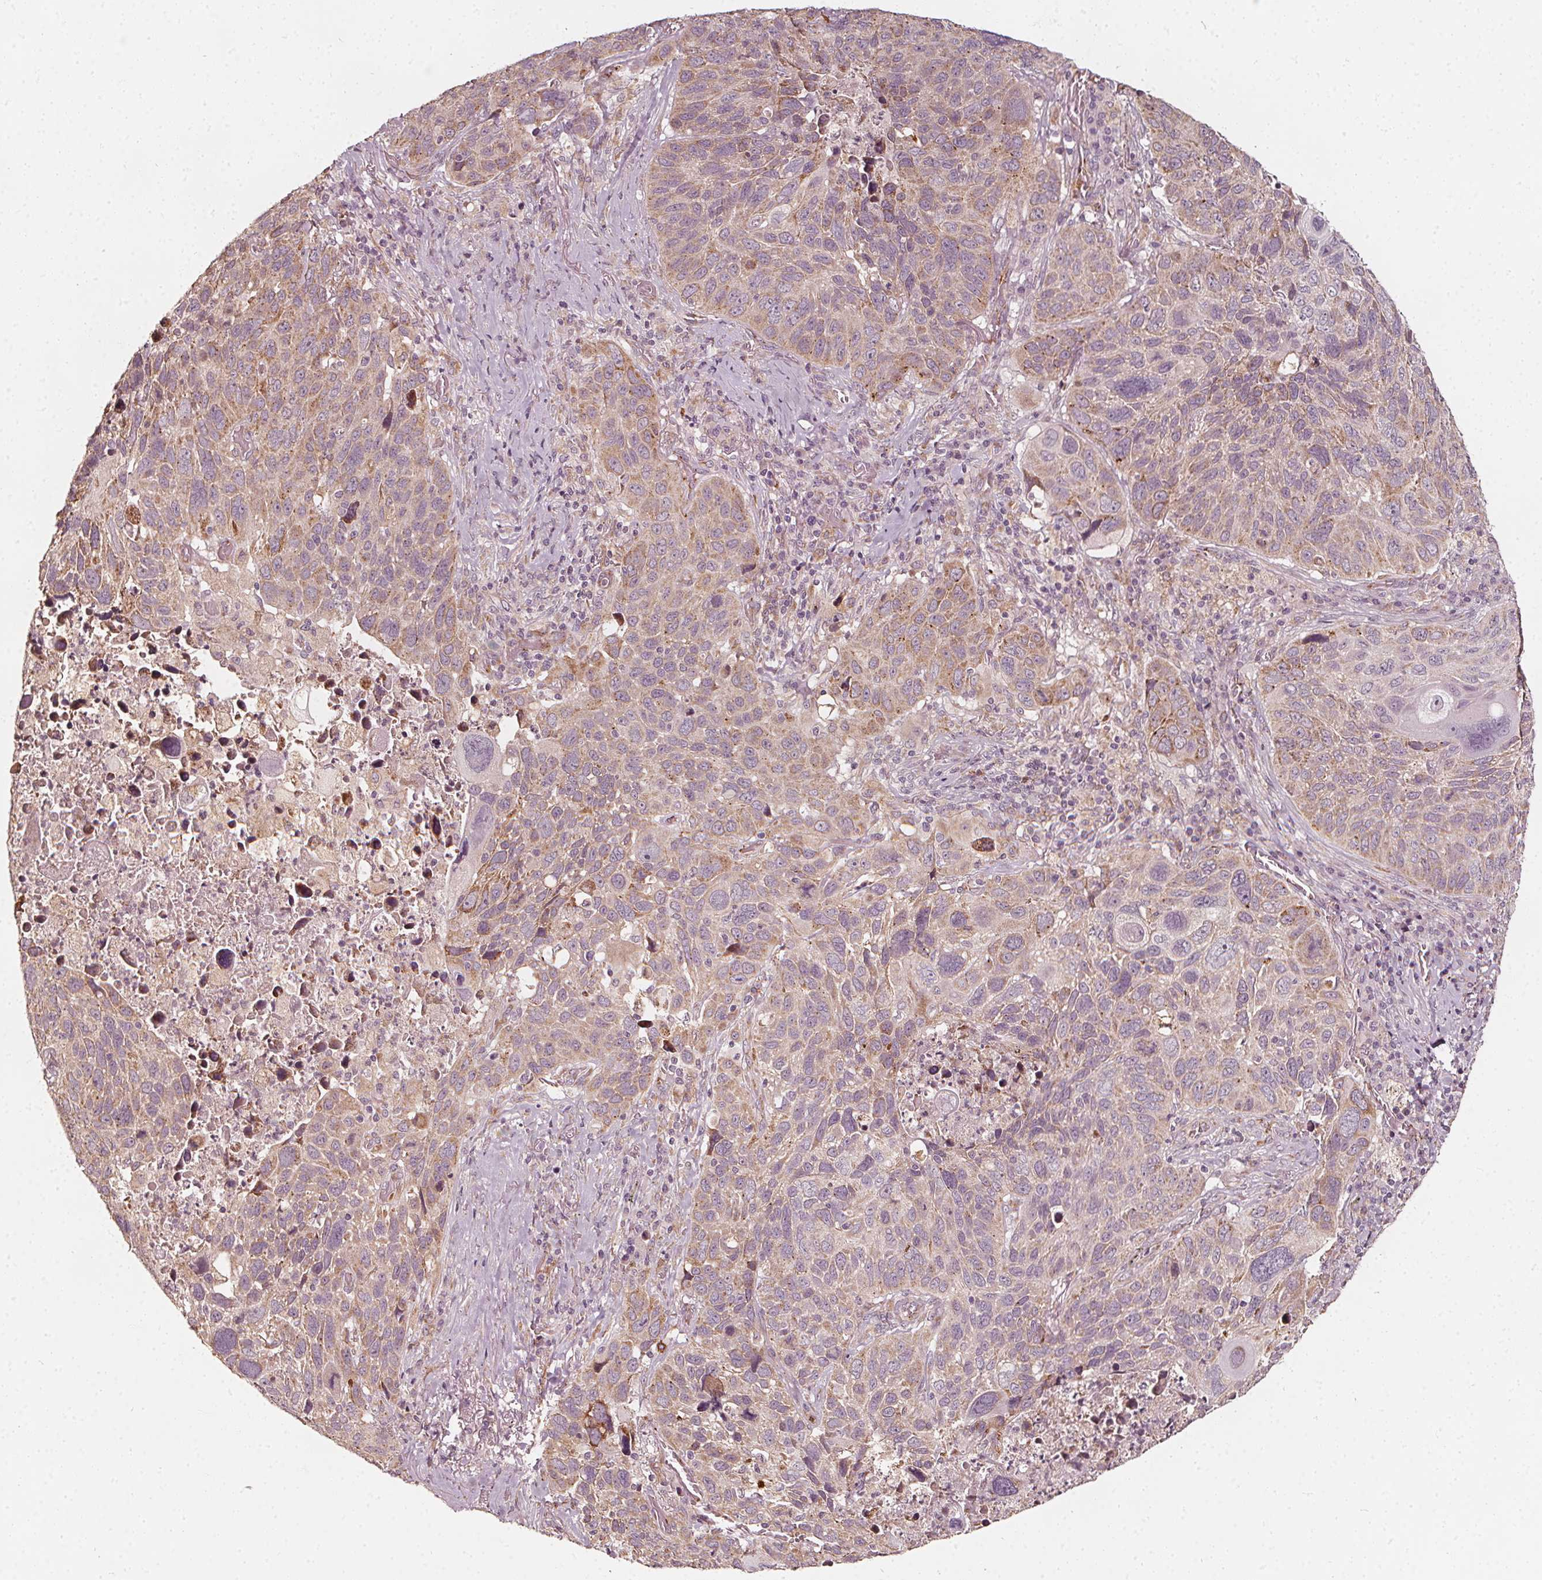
{"staining": {"intensity": "moderate", "quantity": "25%-75%", "location": "cytoplasmic/membranous"}, "tissue": "lung cancer", "cell_type": "Tumor cells", "image_type": "cancer", "snomed": [{"axis": "morphology", "description": "Squamous cell carcinoma, NOS"}, {"axis": "topography", "description": "Lung"}], "caption": "Protein positivity by immunohistochemistry (IHC) shows moderate cytoplasmic/membranous expression in approximately 25%-75% of tumor cells in squamous cell carcinoma (lung). (DAB (3,3'-diaminobenzidine) IHC with brightfield microscopy, high magnification).", "gene": "NPC1L1", "patient": {"sex": "male", "age": 68}}